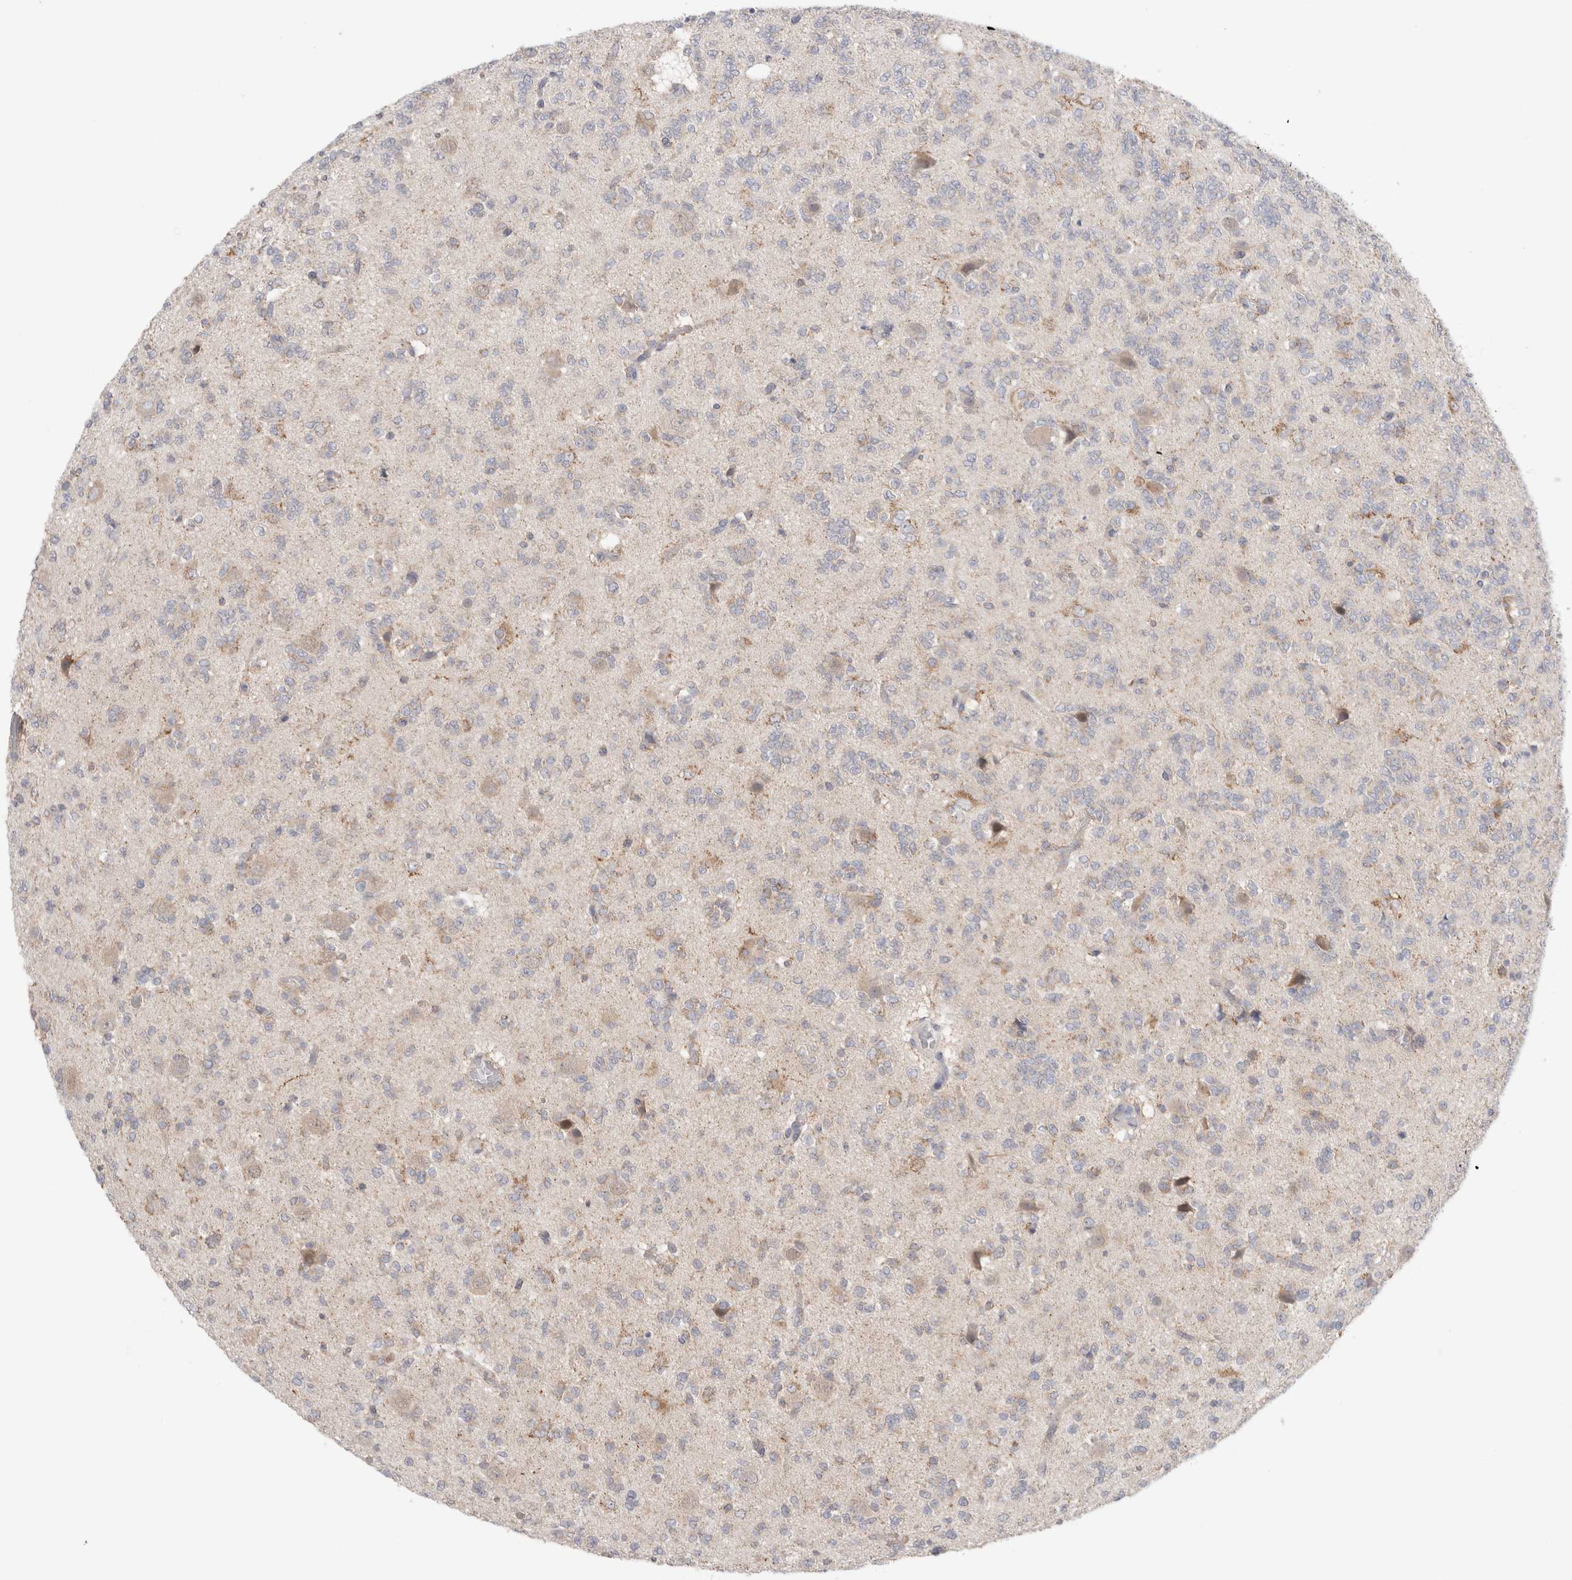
{"staining": {"intensity": "weak", "quantity": "<25%", "location": "cytoplasmic/membranous"}, "tissue": "glioma", "cell_type": "Tumor cells", "image_type": "cancer", "snomed": [{"axis": "morphology", "description": "Glioma, malignant, Low grade"}, {"axis": "topography", "description": "Brain"}], "caption": "High magnification brightfield microscopy of malignant glioma (low-grade) stained with DAB (brown) and counterstained with hematoxylin (blue): tumor cells show no significant expression.", "gene": "NDOR1", "patient": {"sex": "male", "age": 38}}